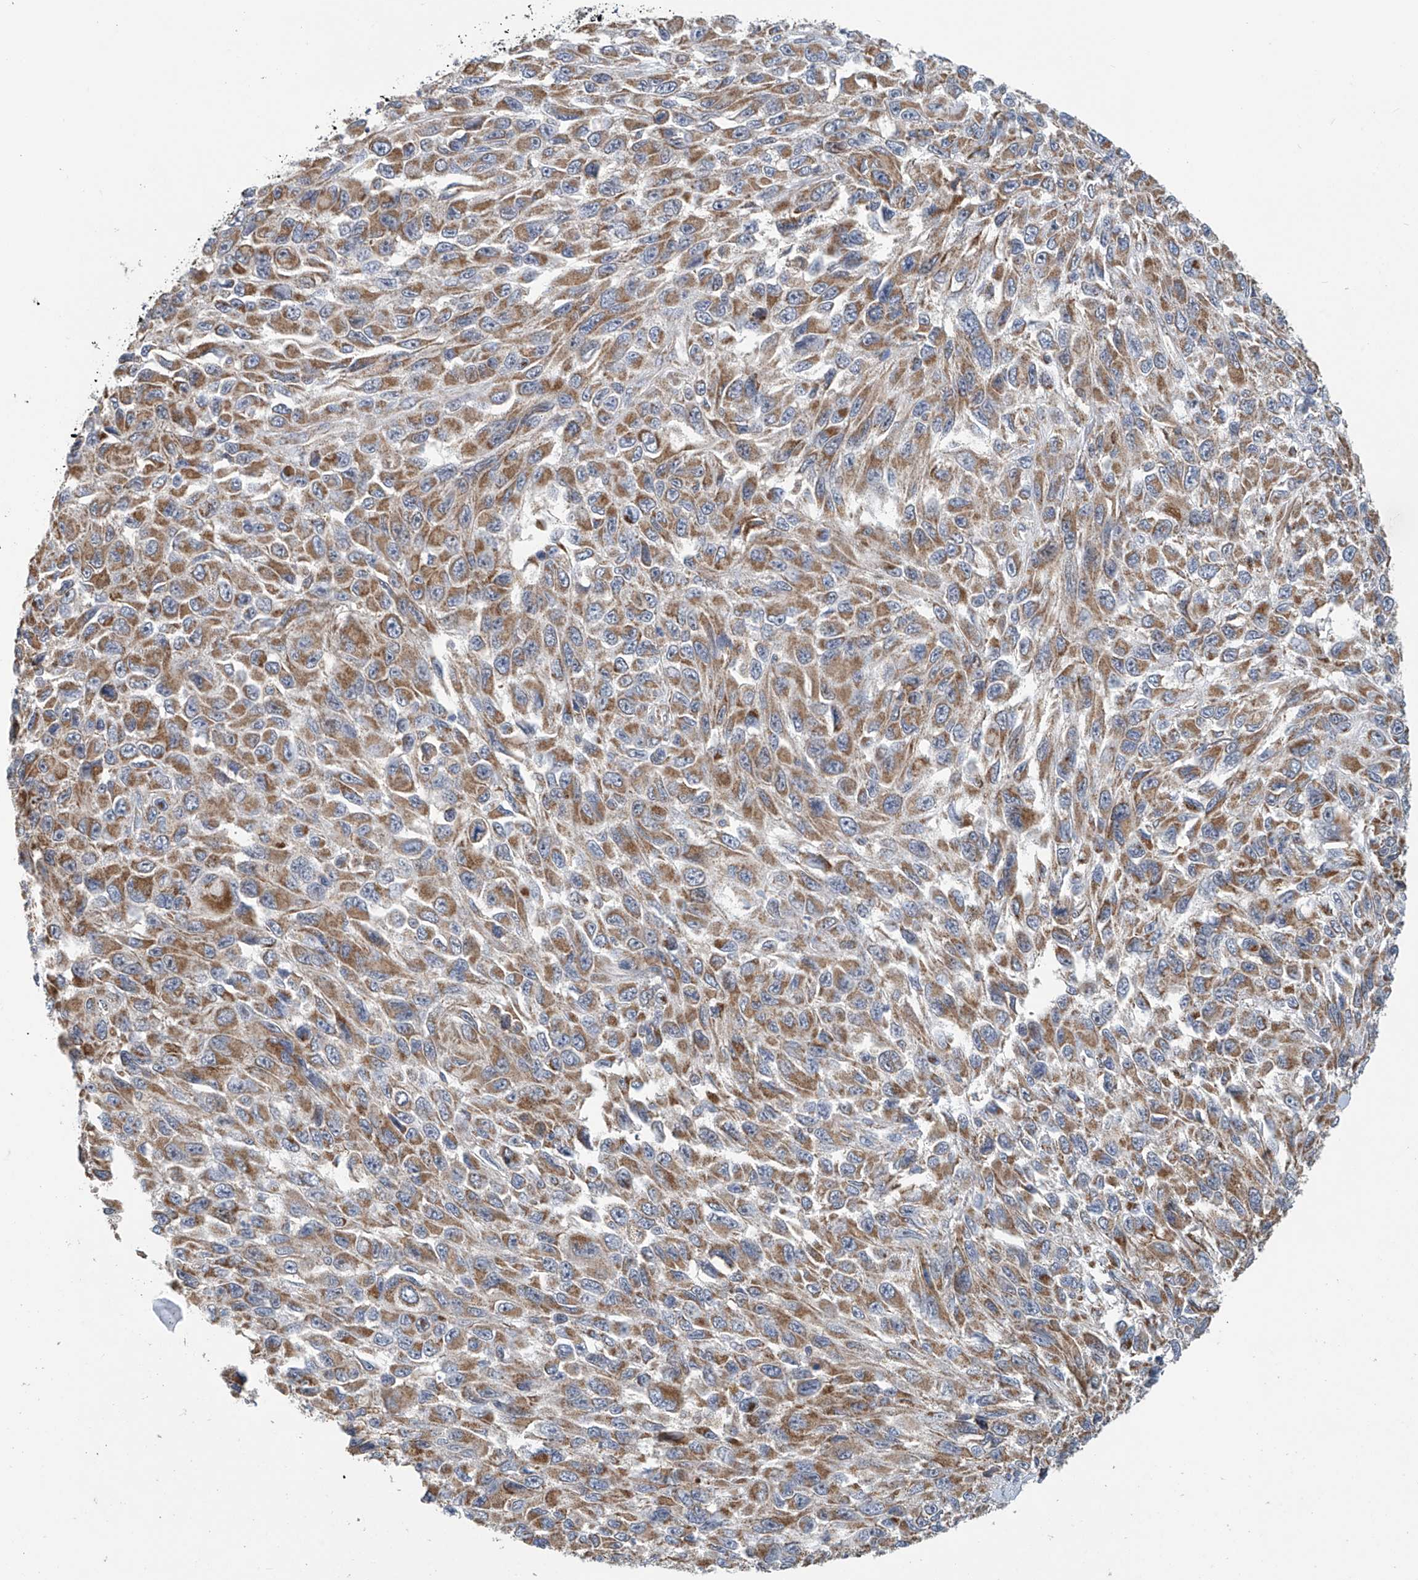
{"staining": {"intensity": "moderate", "quantity": ">75%", "location": "cytoplasmic/membranous"}, "tissue": "melanoma", "cell_type": "Tumor cells", "image_type": "cancer", "snomed": [{"axis": "morphology", "description": "Malignant melanoma, NOS"}, {"axis": "topography", "description": "Skin"}], "caption": "Human melanoma stained for a protein (brown) reveals moderate cytoplasmic/membranous positive positivity in about >75% of tumor cells.", "gene": "COMMD1", "patient": {"sex": "female", "age": 96}}